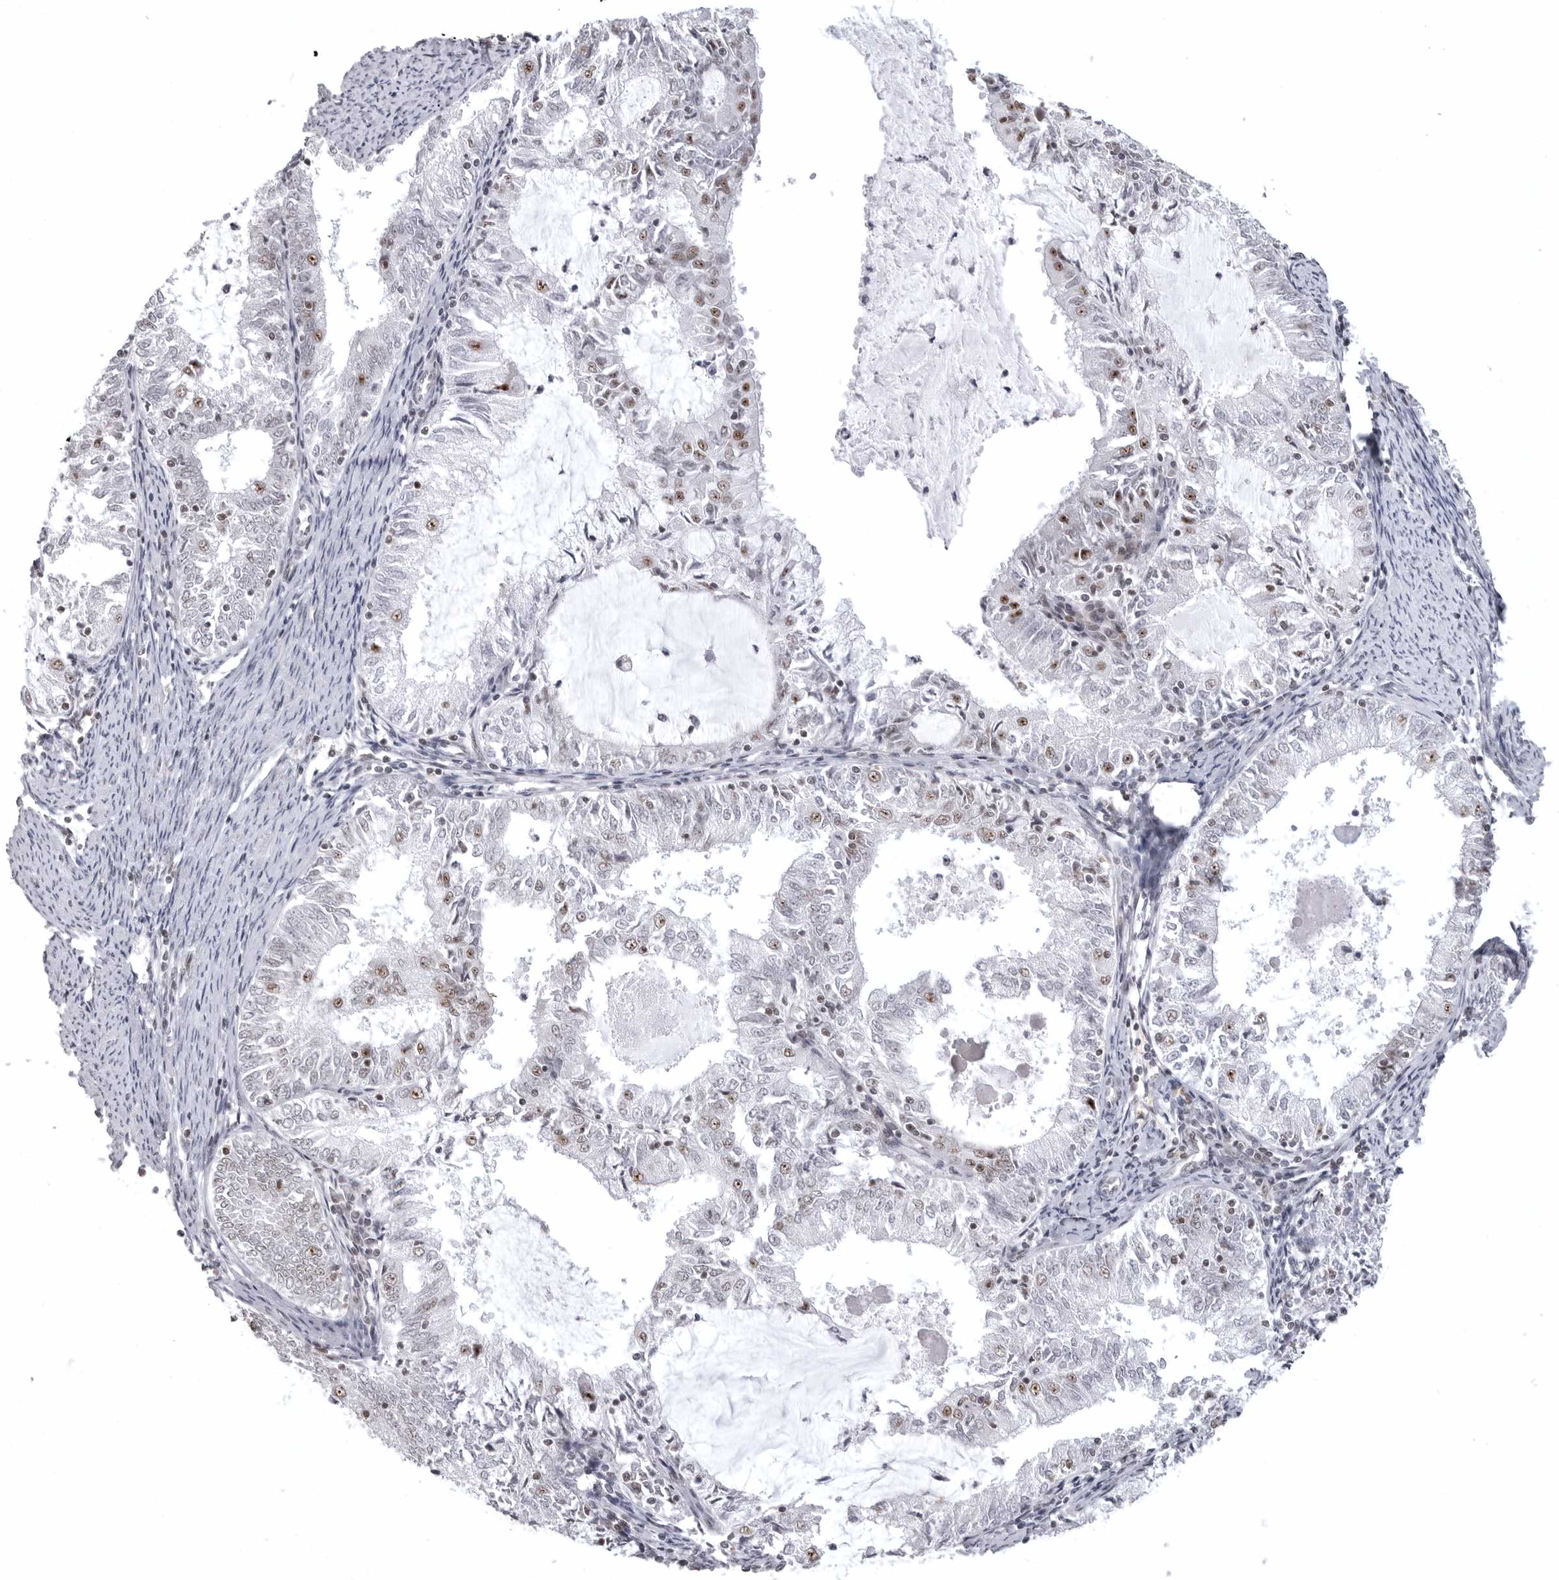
{"staining": {"intensity": "moderate", "quantity": "<25%", "location": "nuclear"}, "tissue": "endometrial cancer", "cell_type": "Tumor cells", "image_type": "cancer", "snomed": [{"axis": "morphology", "description": "Adenocarcinoma, NOS"}, {"axis": "topography", "description": "Endometrium"}], "caption": "The micrograph exhibits staining of adenocarcinoma (endometrial), revealing moderate nuclear protein expression (brown color) within tumor cells.", "gene": "WRAP53", "patient": {"sex": "female", "age": 57}}